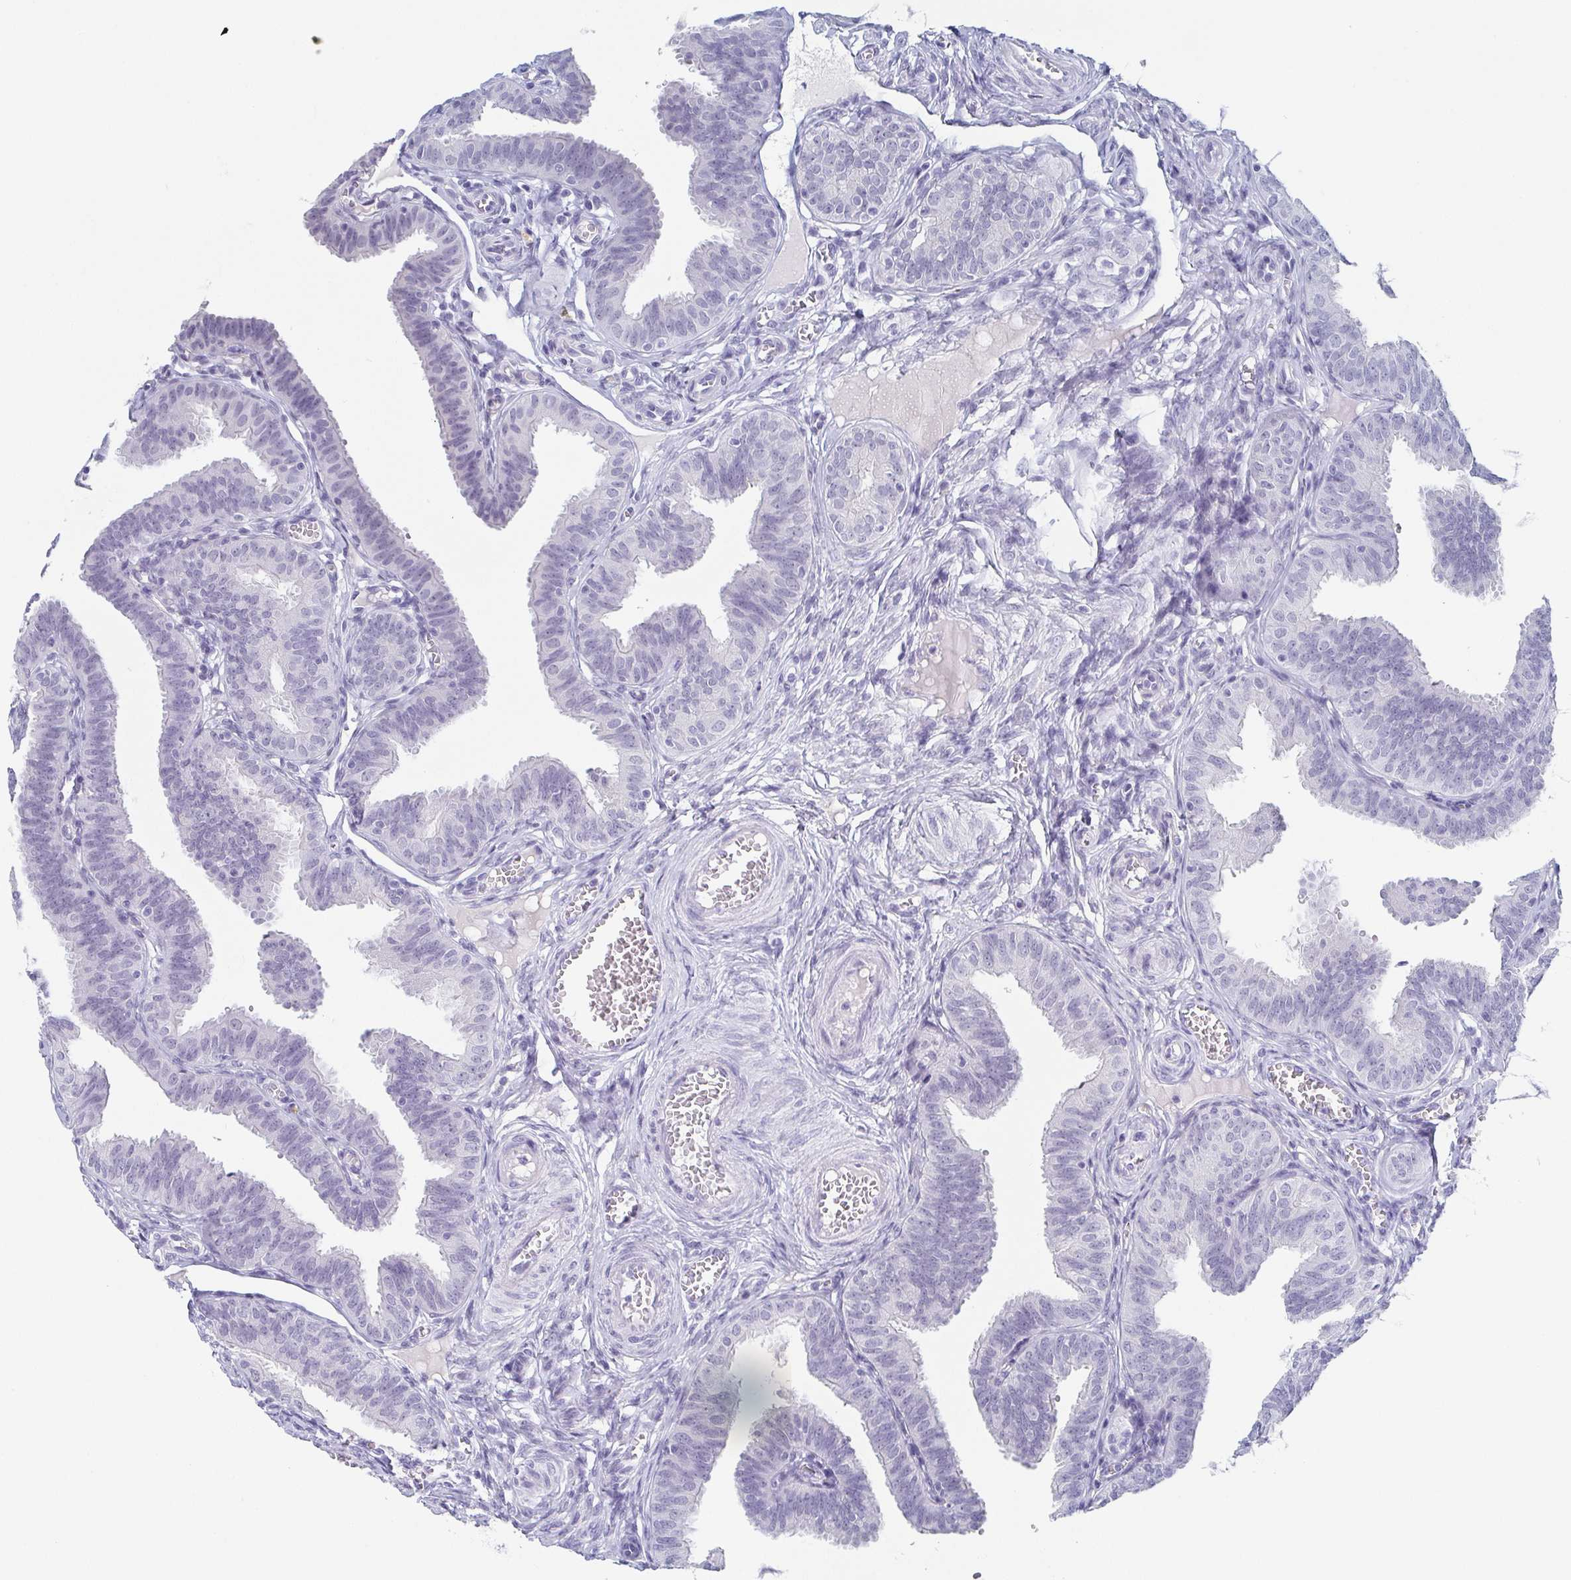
{"staining": {"intensity": "negative", "quantity": "none", "location": "none"}, "tissue": "fallopian tube", "cell_type": "Glandular cells", "image_type": "normal", "snomed": [{"axis": "morphology", "description": "Normal tissue, NOS"}, {"axis": "topography", "description": "Fallopian tube"}], "caption": "IHC of benign fallopian tube demonstrates no staining in glandular cells. Nuclei are stained in blue.", "gene": "REG4", "patient": {"sex": "female", "age": 25}}